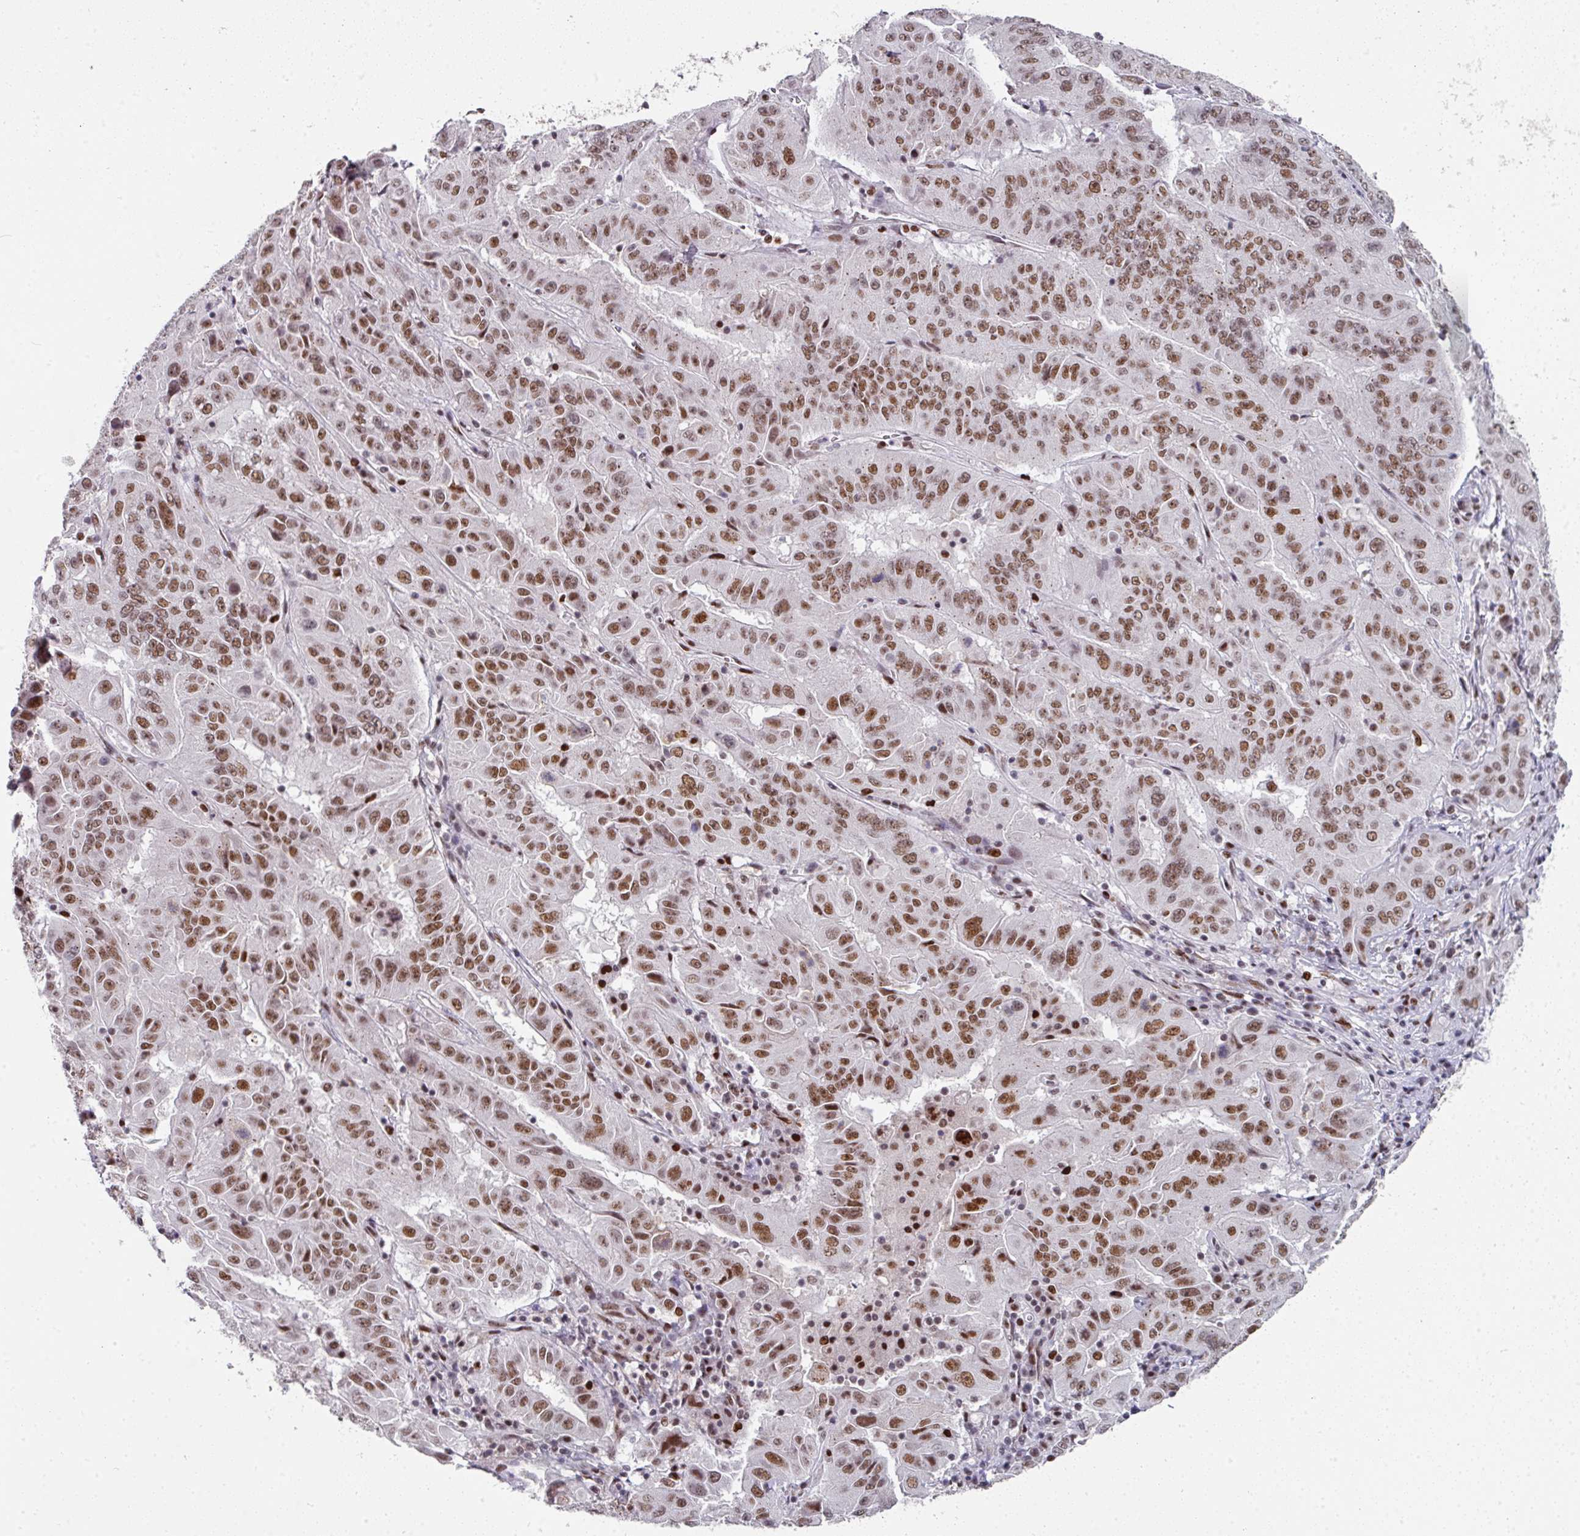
{"staining": {"intensity": "moderate", "quantity": ">75%", "location": "nuclear"}, "tissue": "pancreatic cancer", "cell_type": "Tumor cells", "image_type": "cancer", "snomed": [{"axis": "morphology", "description": "Adenocarcinoma, NOS"}, {"axis": "topography", "description": "Pancreas"}], "caption": "Immunohistochemical staining of adenocarcinoma (pancreatic) displays medium levels of moderate nuclear expression in approximately >75% of tumor cells. (IHC, brightfield microscopy, high magnification).", "gene": "RAD50", "patient": {"sex": "male", "age": 63}}